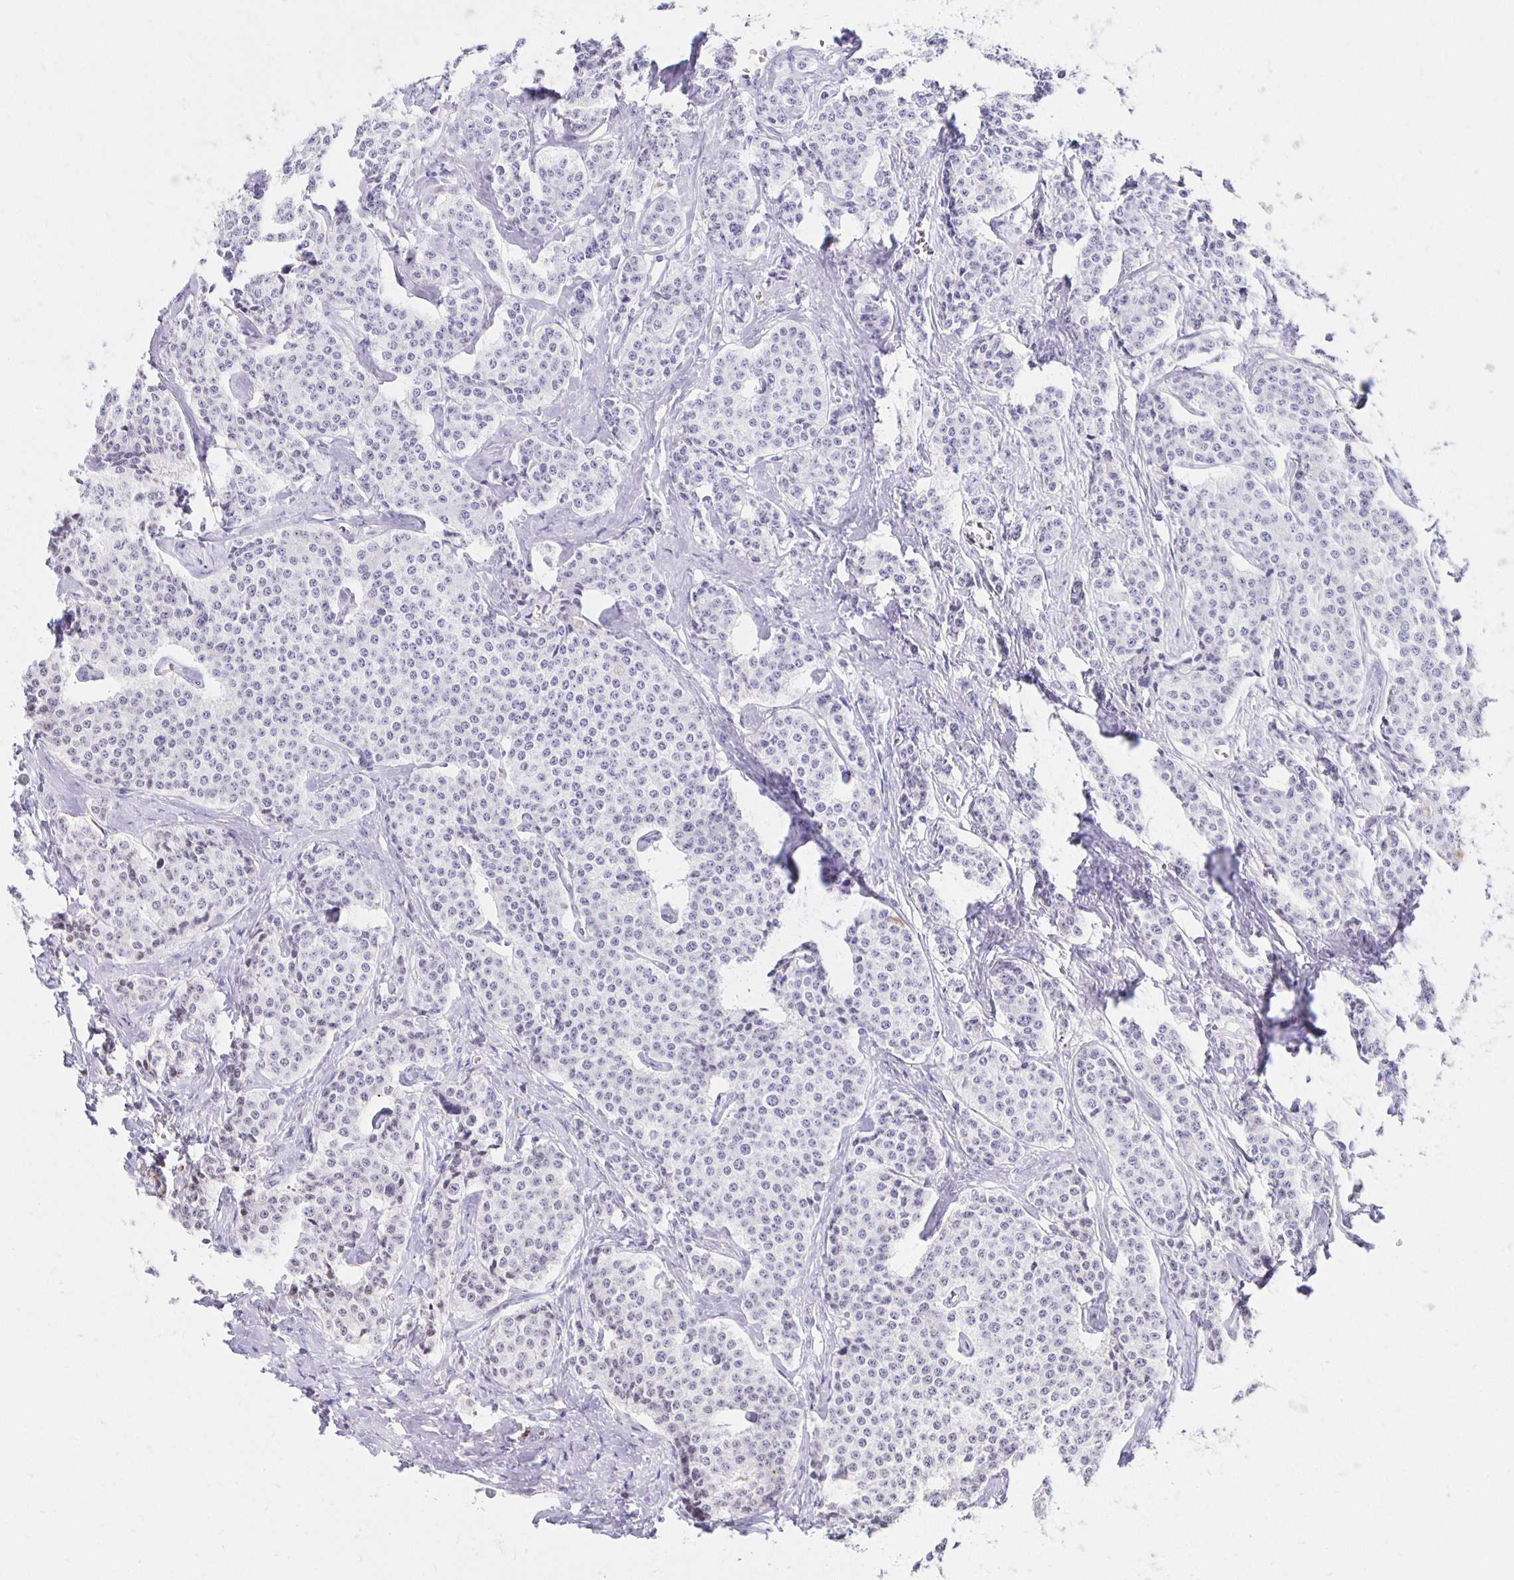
{"staining": {"intensity": "moderate", "quantity": "<25%", "location": "nuclear"}, "tissue": "carcinoid", "cell_type": "Tumor cells", "image_type": "cancer", "snomed": [{"axis": "morphology", "description": "Carcinoid, malignant, NOS"}, {"axis": "topography", "description": "Small intestine"}], "caption": "About <25% of tumor cells in malignant carcinoid reveal moderate nuclear protein expression as visualized by brown immunohistochemical staining.", "gene": "ZNF579", "patient": {"sex": "female", "age": 64}}